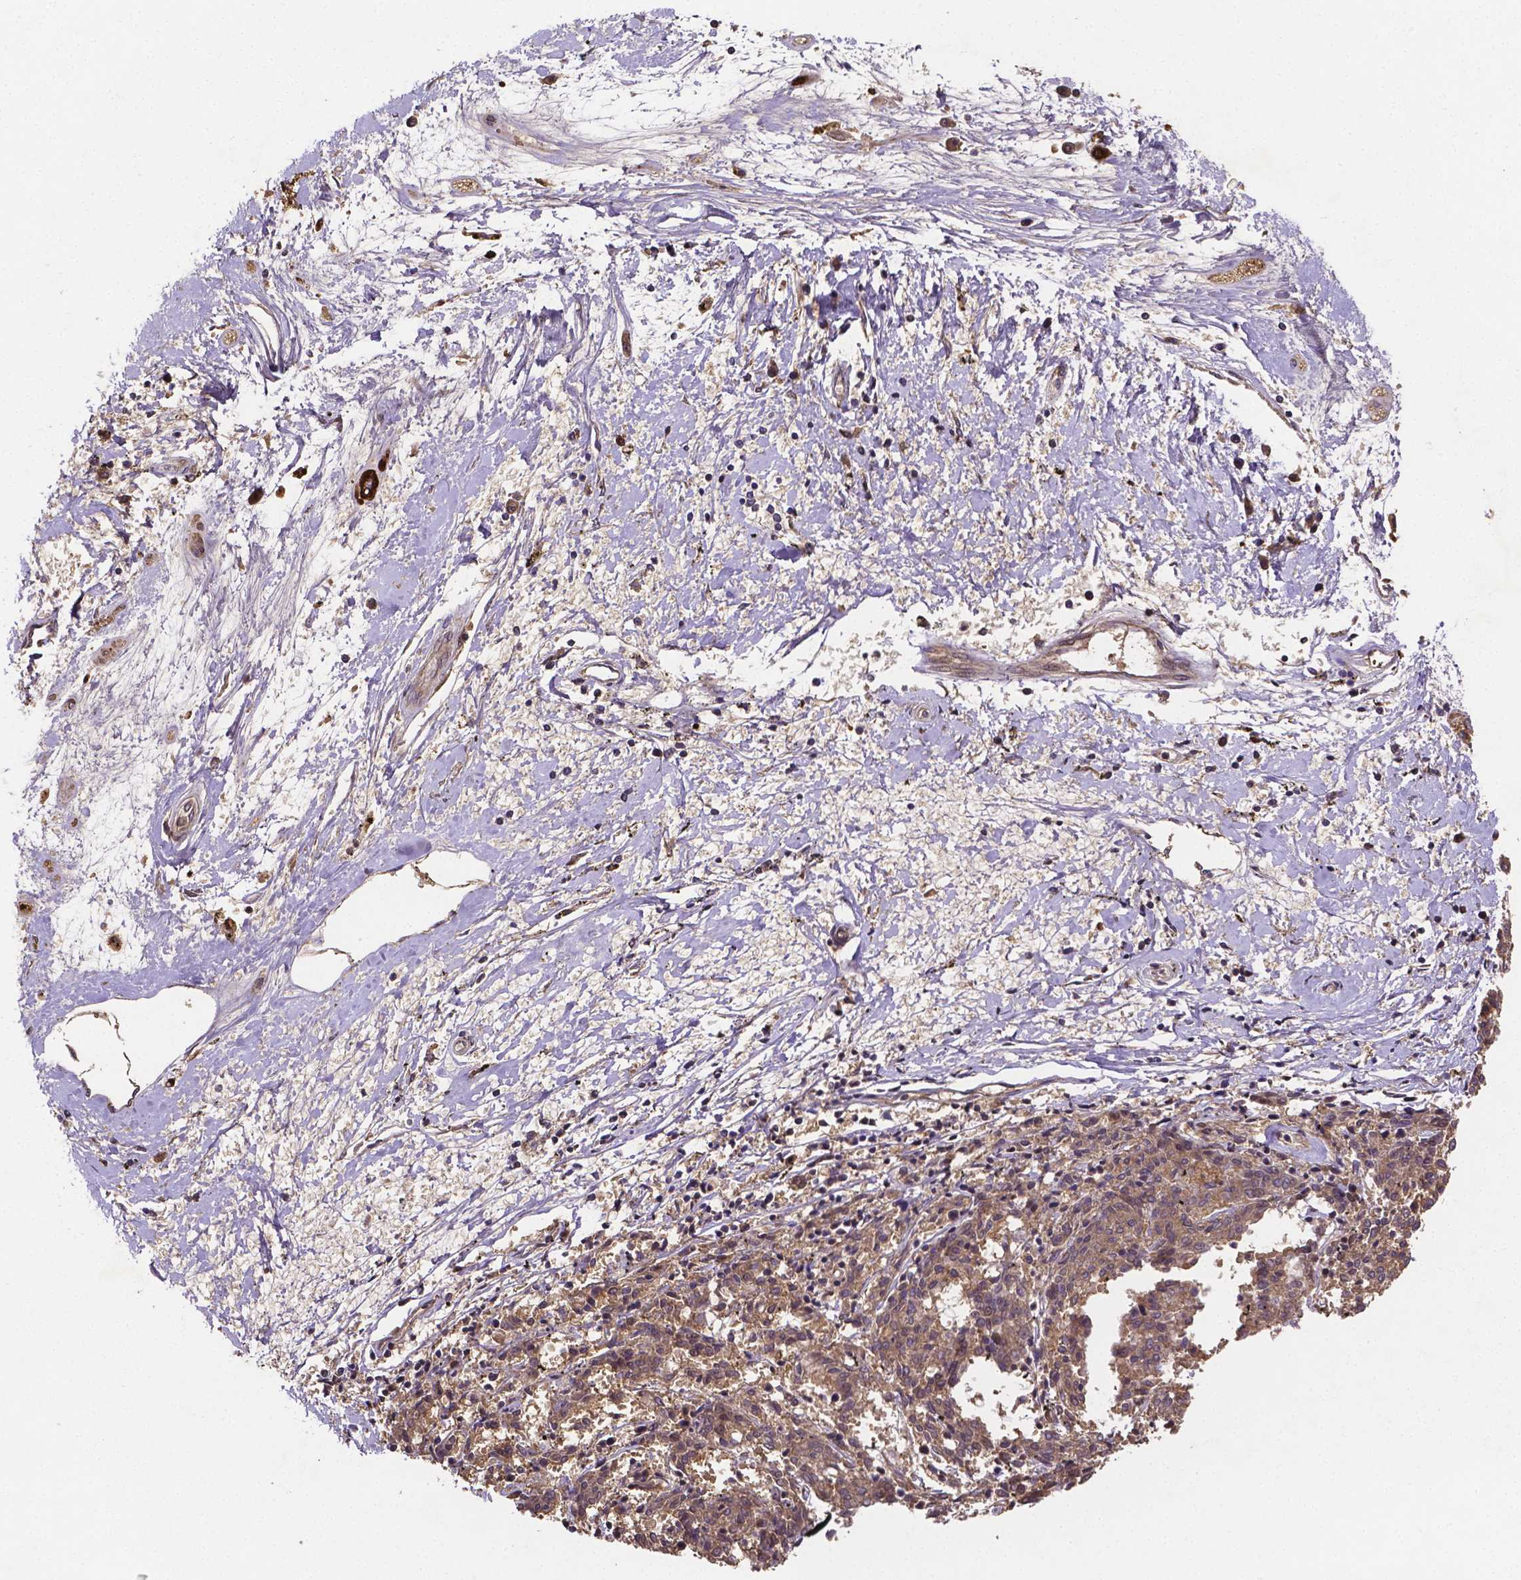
{"staining": {"intensity": "weak", "quantity": ">75%", "location": "cytoplasmic/membranous"}, "tissue": "melanoma", "cell_type": "Tumor cells", "image_type": "cancer", "snomed": [{"axis": "morphology", "description": "Malignant melanoma, NOS"}, {"axis": "topography", "description": "Skin"}], "caption": "About >75% of tumor cells in human melanoma demonstrate weak cytoplasmic/membranous protein staining as visualized by brown immunohistochemical staining.", "gene": "RNF123", "patient": {"sex": "female", "age": 72}}